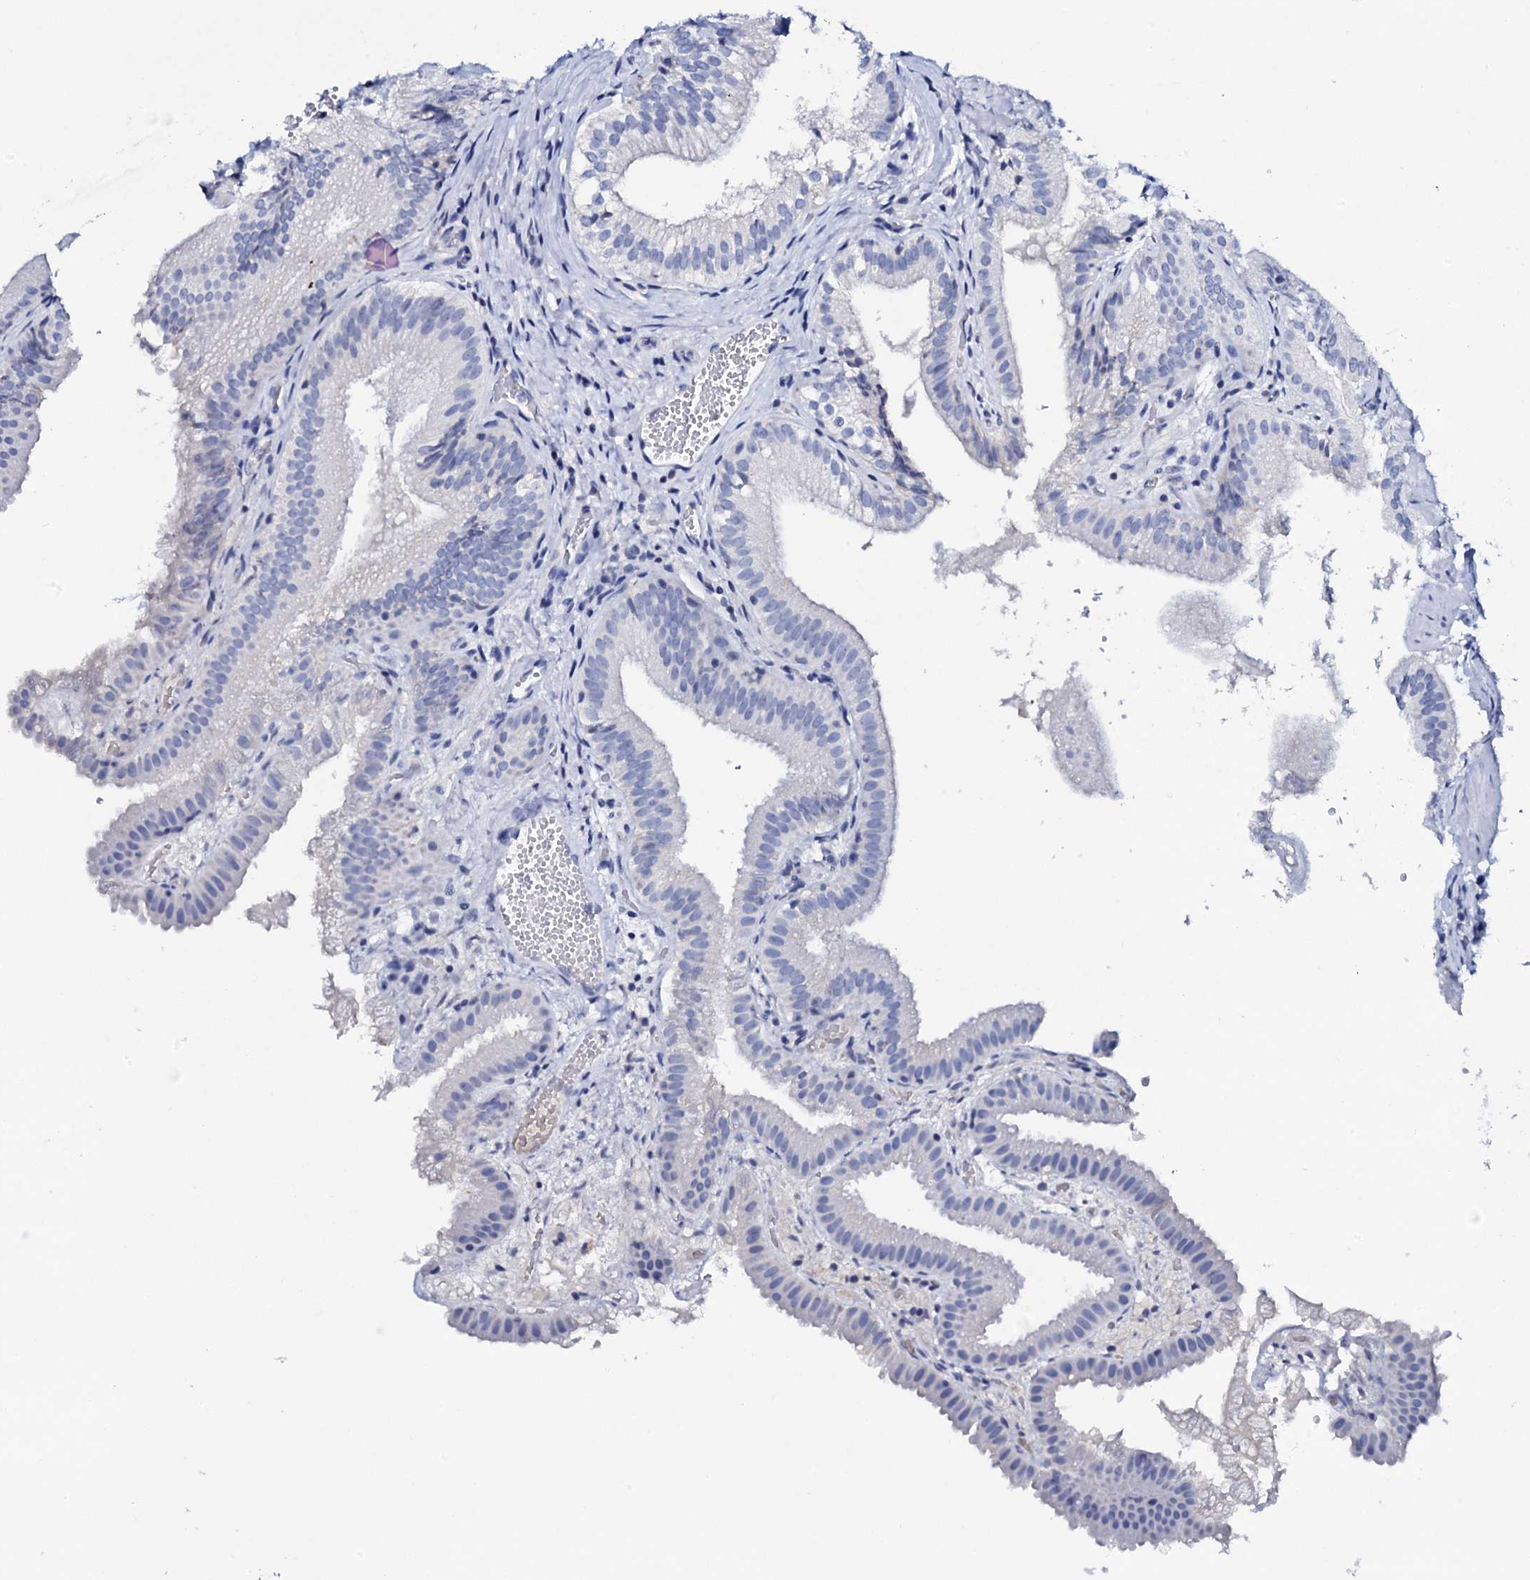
{"staining": {"intensity": "negative", "quantity": "none", "location": "none"}, "tissue": "gallbladder", "cell_type": "Glandular cells", "image_type": "normal", "snomed": [{"axis": "morphology", "description": "Normal tissue, NOS"}, {"axis": "topography", "description": "Gallbladder"}], "caption": "Immunohistochemical staining of normal human gallbladder exhibits no significant staining in glandular cells.", "gene": "FBXL16", "patient": {"sex": "female", "age": 30}}